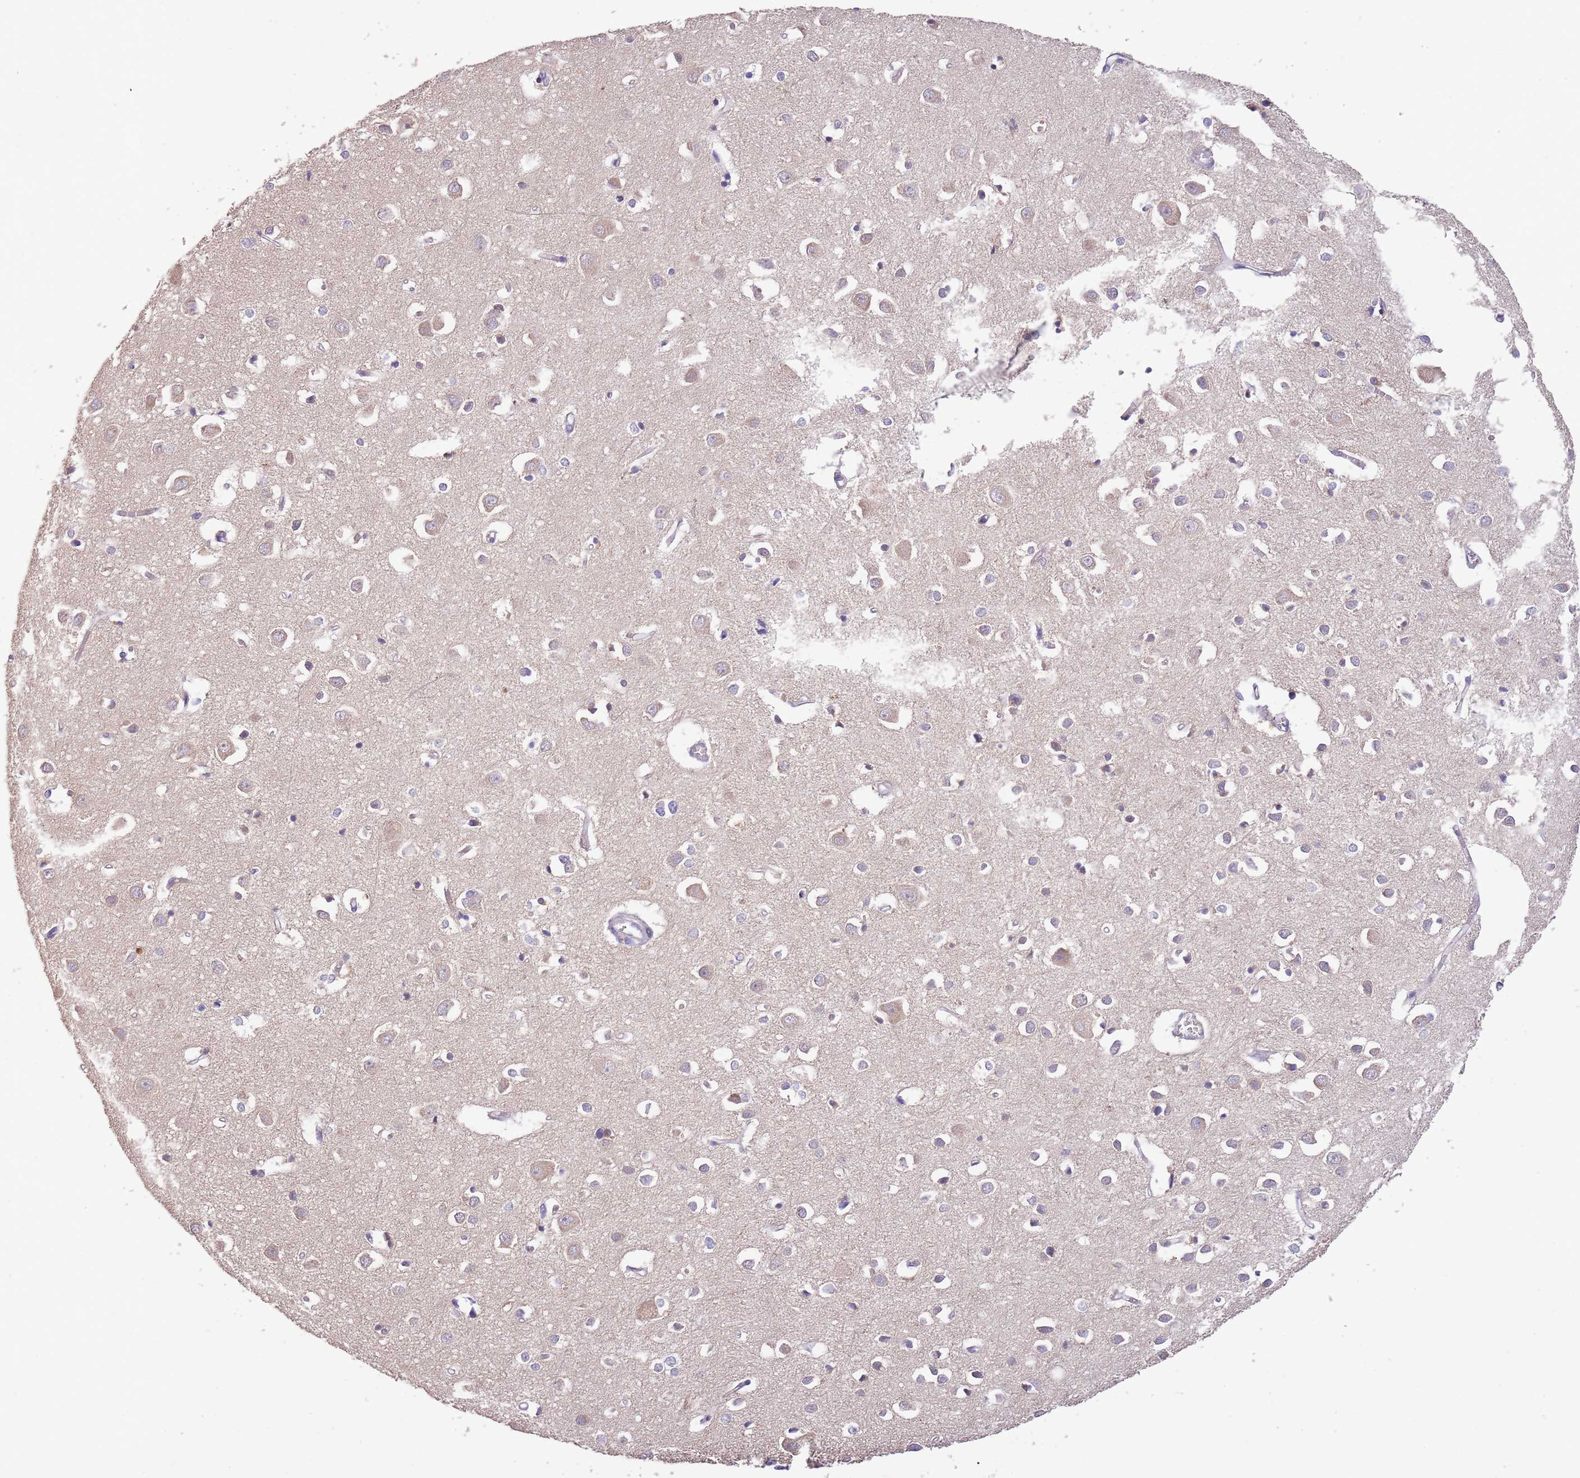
{"staining": {"intensity": "negative", "quantity": "none", "location": "none"}, "tissue": "cerebral cortex", "cell_type": "Endothelial cells", "image_type": "normal", "snomed": [{"axis": "morphology", "description": "Normal tissue, NOS"}, {"axis": "topography", "description": "Cerebral cortex"}], "caption": "IHC histopathology image of unremarkable cerebral cortex: cerebral cortex stained with DAB reveals no significant protein positivity in endothelial cells. (DAB immunohistochemistry (IHC) visualized using brightfield microscopy, high magnification).", "gene": "ZNF658", "patient": {"sex": "female", "age": 64}}